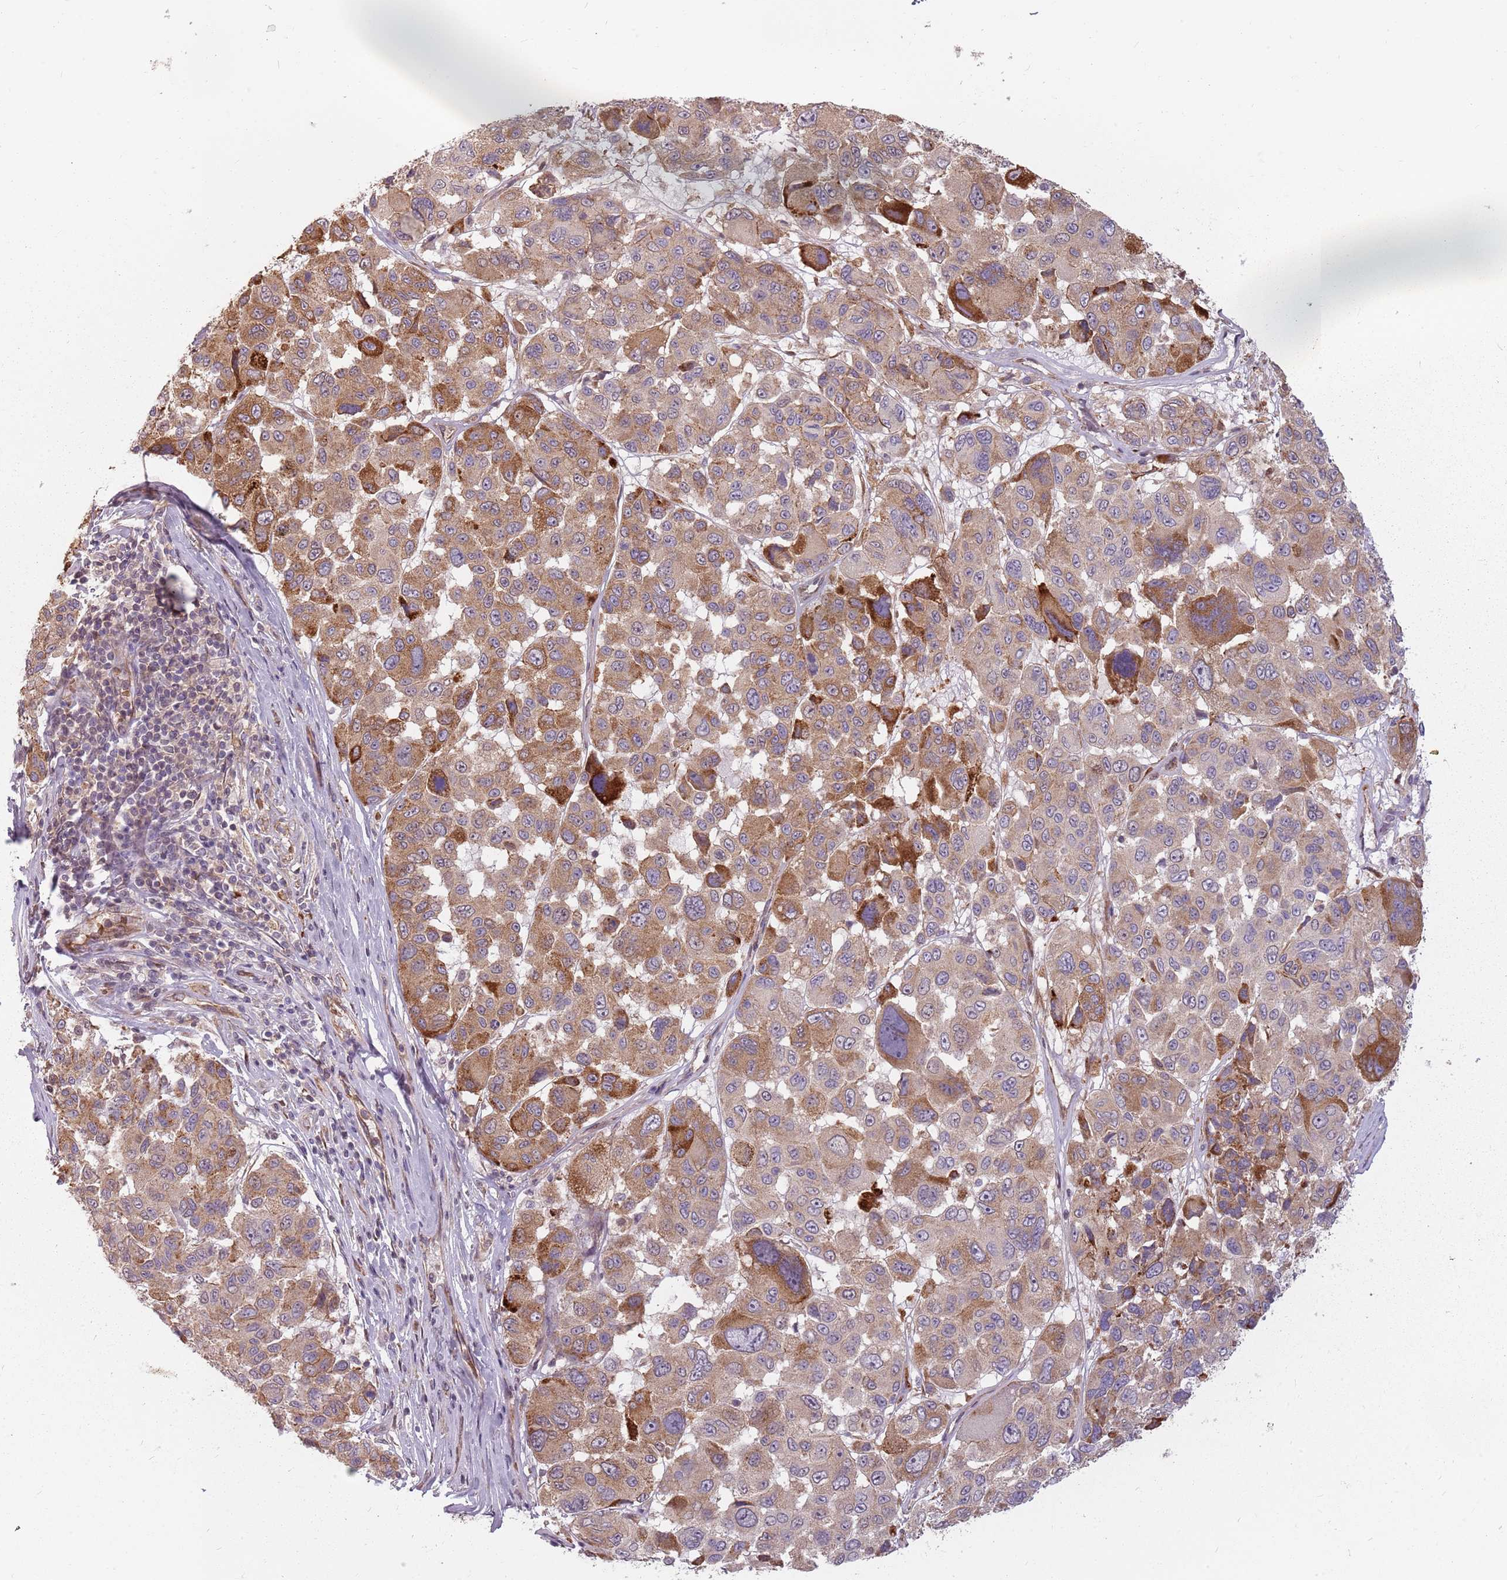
{"staining": {"intensity": "moderate", "quantity": ">75%", "location": "cytoplasmic/membranous"}, "tissue": "melanoma", "cell_type": "Tumor cells", "image_type": "cancer", "snomed": [{"axis": "morphology", "description": "Malignant melanoma, NOS"}, {"axis": "topography", "description": "Skin"}], "caption": "The immunohistochemical stain shows moderate cytoplasmic/membranous staining in tumor cells of melanoma tissue. The protein is shown in brown color, while the nuclei are stained blue.", "gene": "PPP1R14C", "patient": {"sex": "female", "age": 66}}